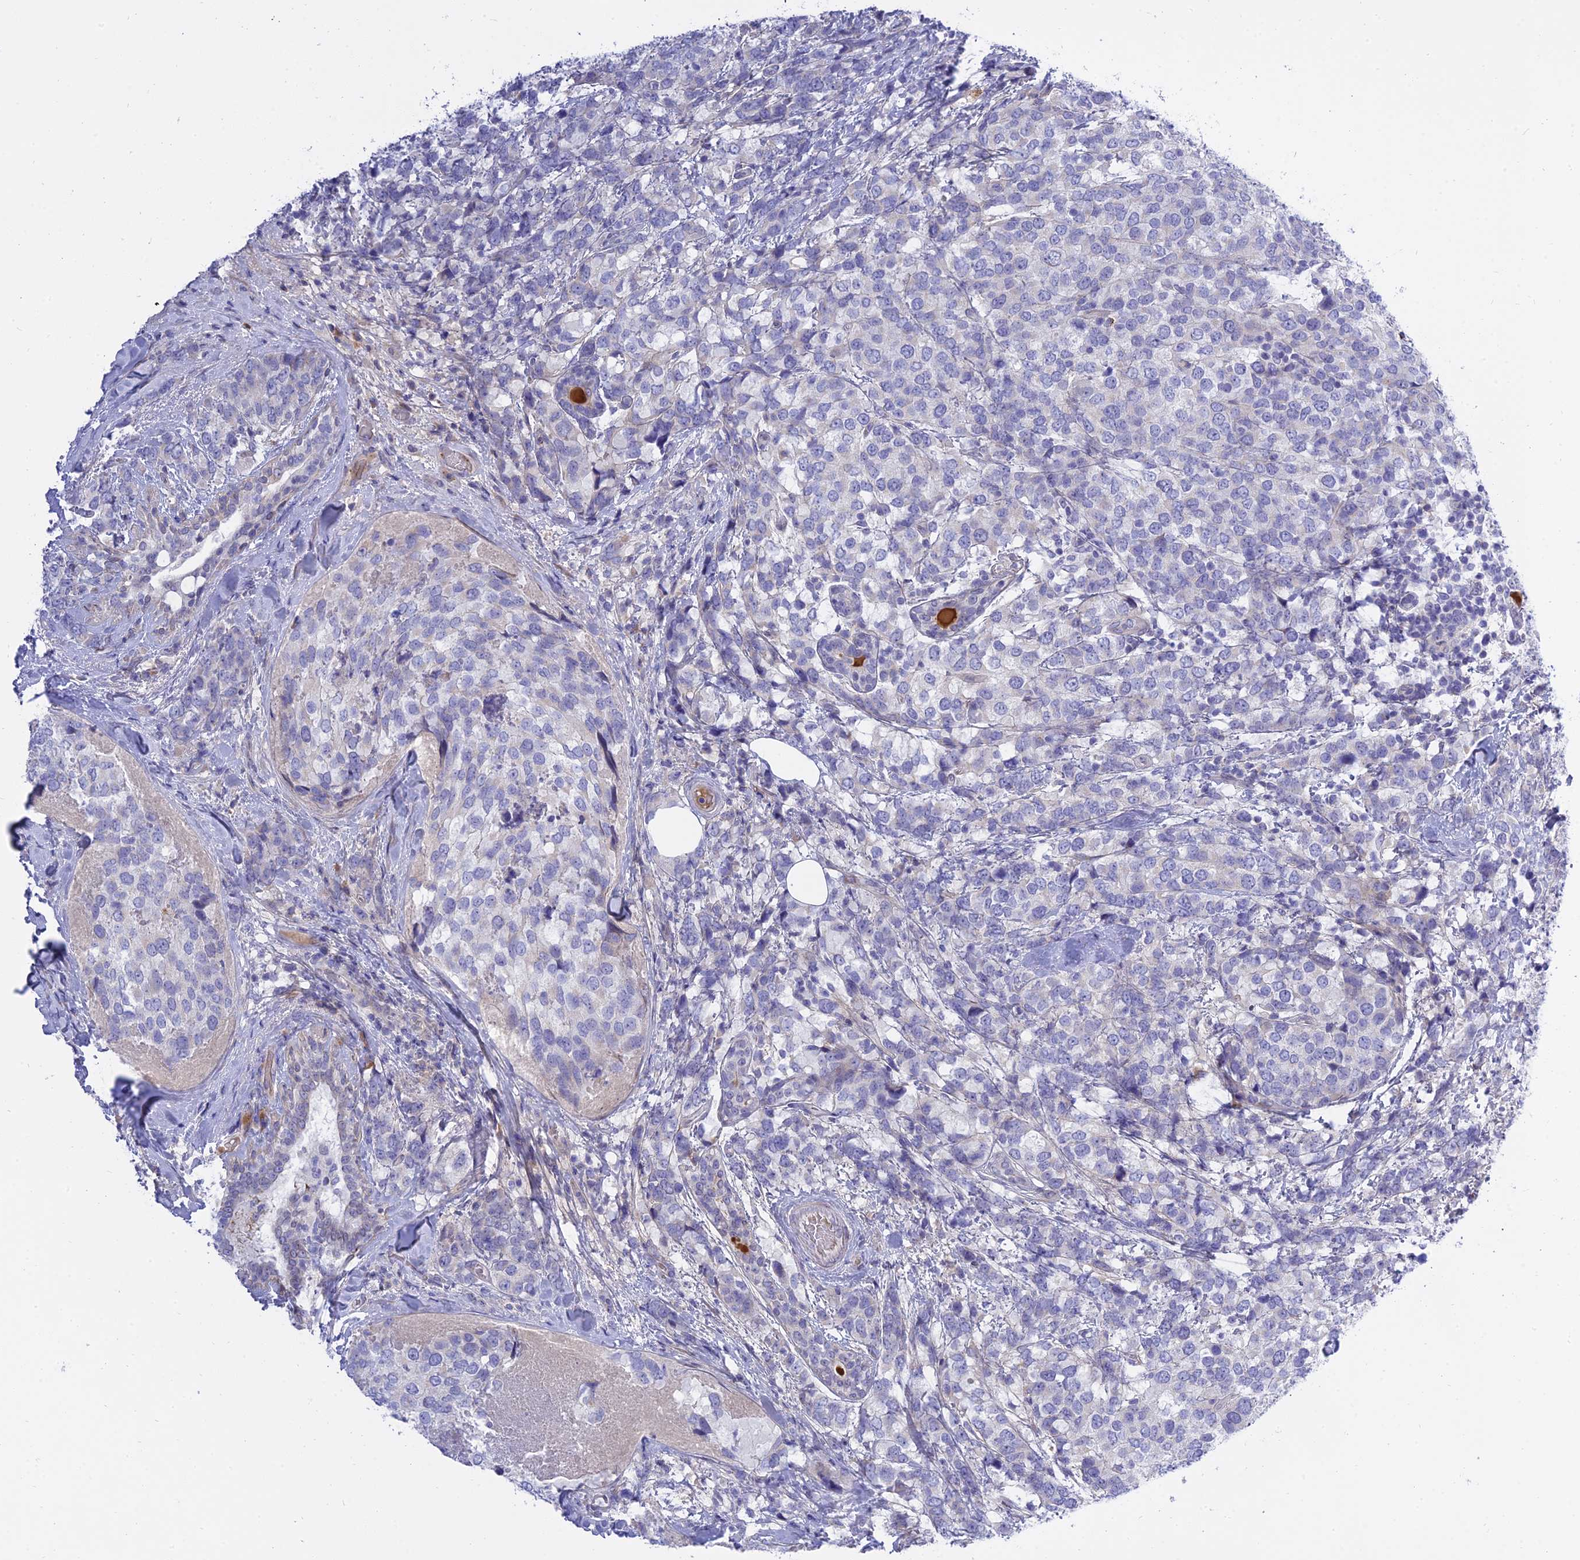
{"staining": {"intensity": "negative", "quantity": "none", "location": "none"}, "tissue": "breast cancer", "cell_type": "Tumor cells", "image_type": "cancer", "snomed": [{"axis": "morphology", "description": "Lobular carcinoma"}, {"axis": "topography", "description": "Breast"}], "caption": "An IHC micrograph of breast cancer is shown. There is no staining in tumor cells of breast cancer. Brightfield microscopy of immunohistochemistry (IHC) stained with DAB (brown) and hematoxylin (blue), captured at high magnification.", "gene": "MBD3L1", "patient": {"sex": "female", "age": 59}}